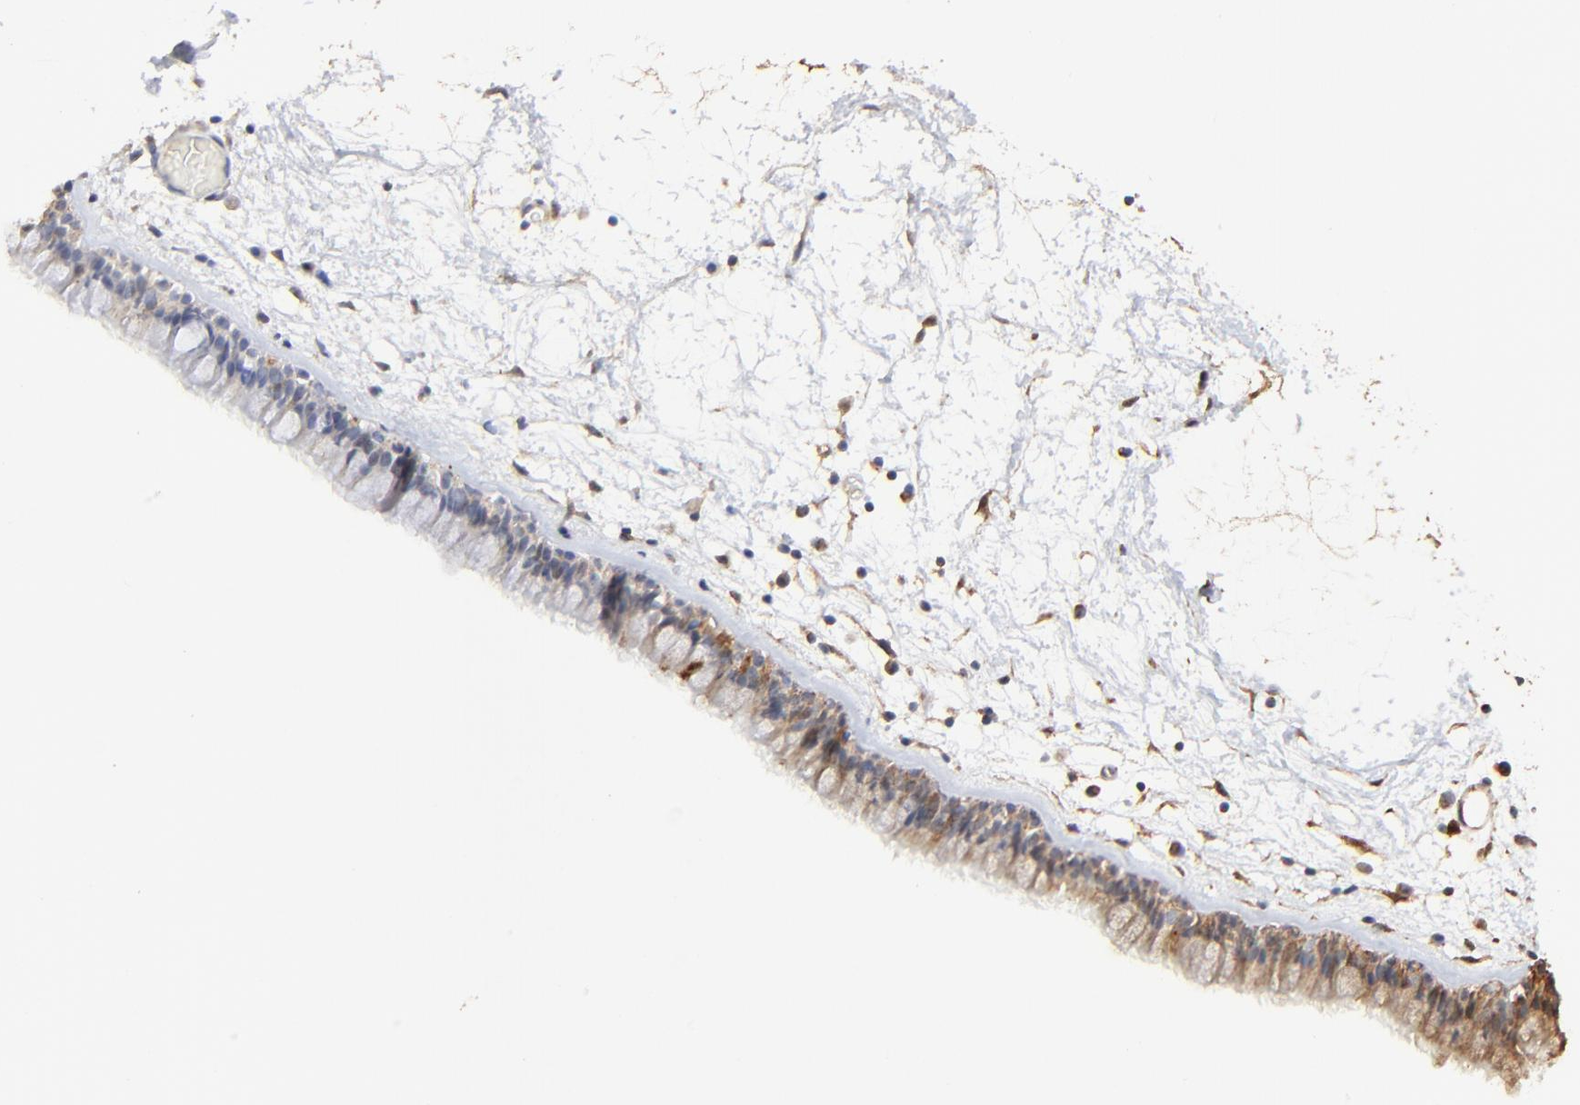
{"staining": {"intensity": "weak", "quantity": "25%-75%", "location": "cytoplasmic/membranous,nuclear"}, "tissue": "nasopharynx", "cell_type": "Respiratory epithelial cells", "image_type": "normal", "snomed": [{"axis": "morphology", "description": "Normal tissue, NOS"}, {"axis": "morphology", "description": "Inflammation, NOS"}, {"axis": "topography", "description": "Nasopharynx"}], "caption": "Immunohistochemistry (IHC) of benign nasopharynx demonstrates low levels of weak cytoplasmic/membranous,nuclear expression in approximately 25%-75% of respiratory epithelial cells. The protein of interest is shown in brown color, while the nuclei are stained blue.", "gene": "LGALS3", "patient": {"sex": "male", "age": 48}}